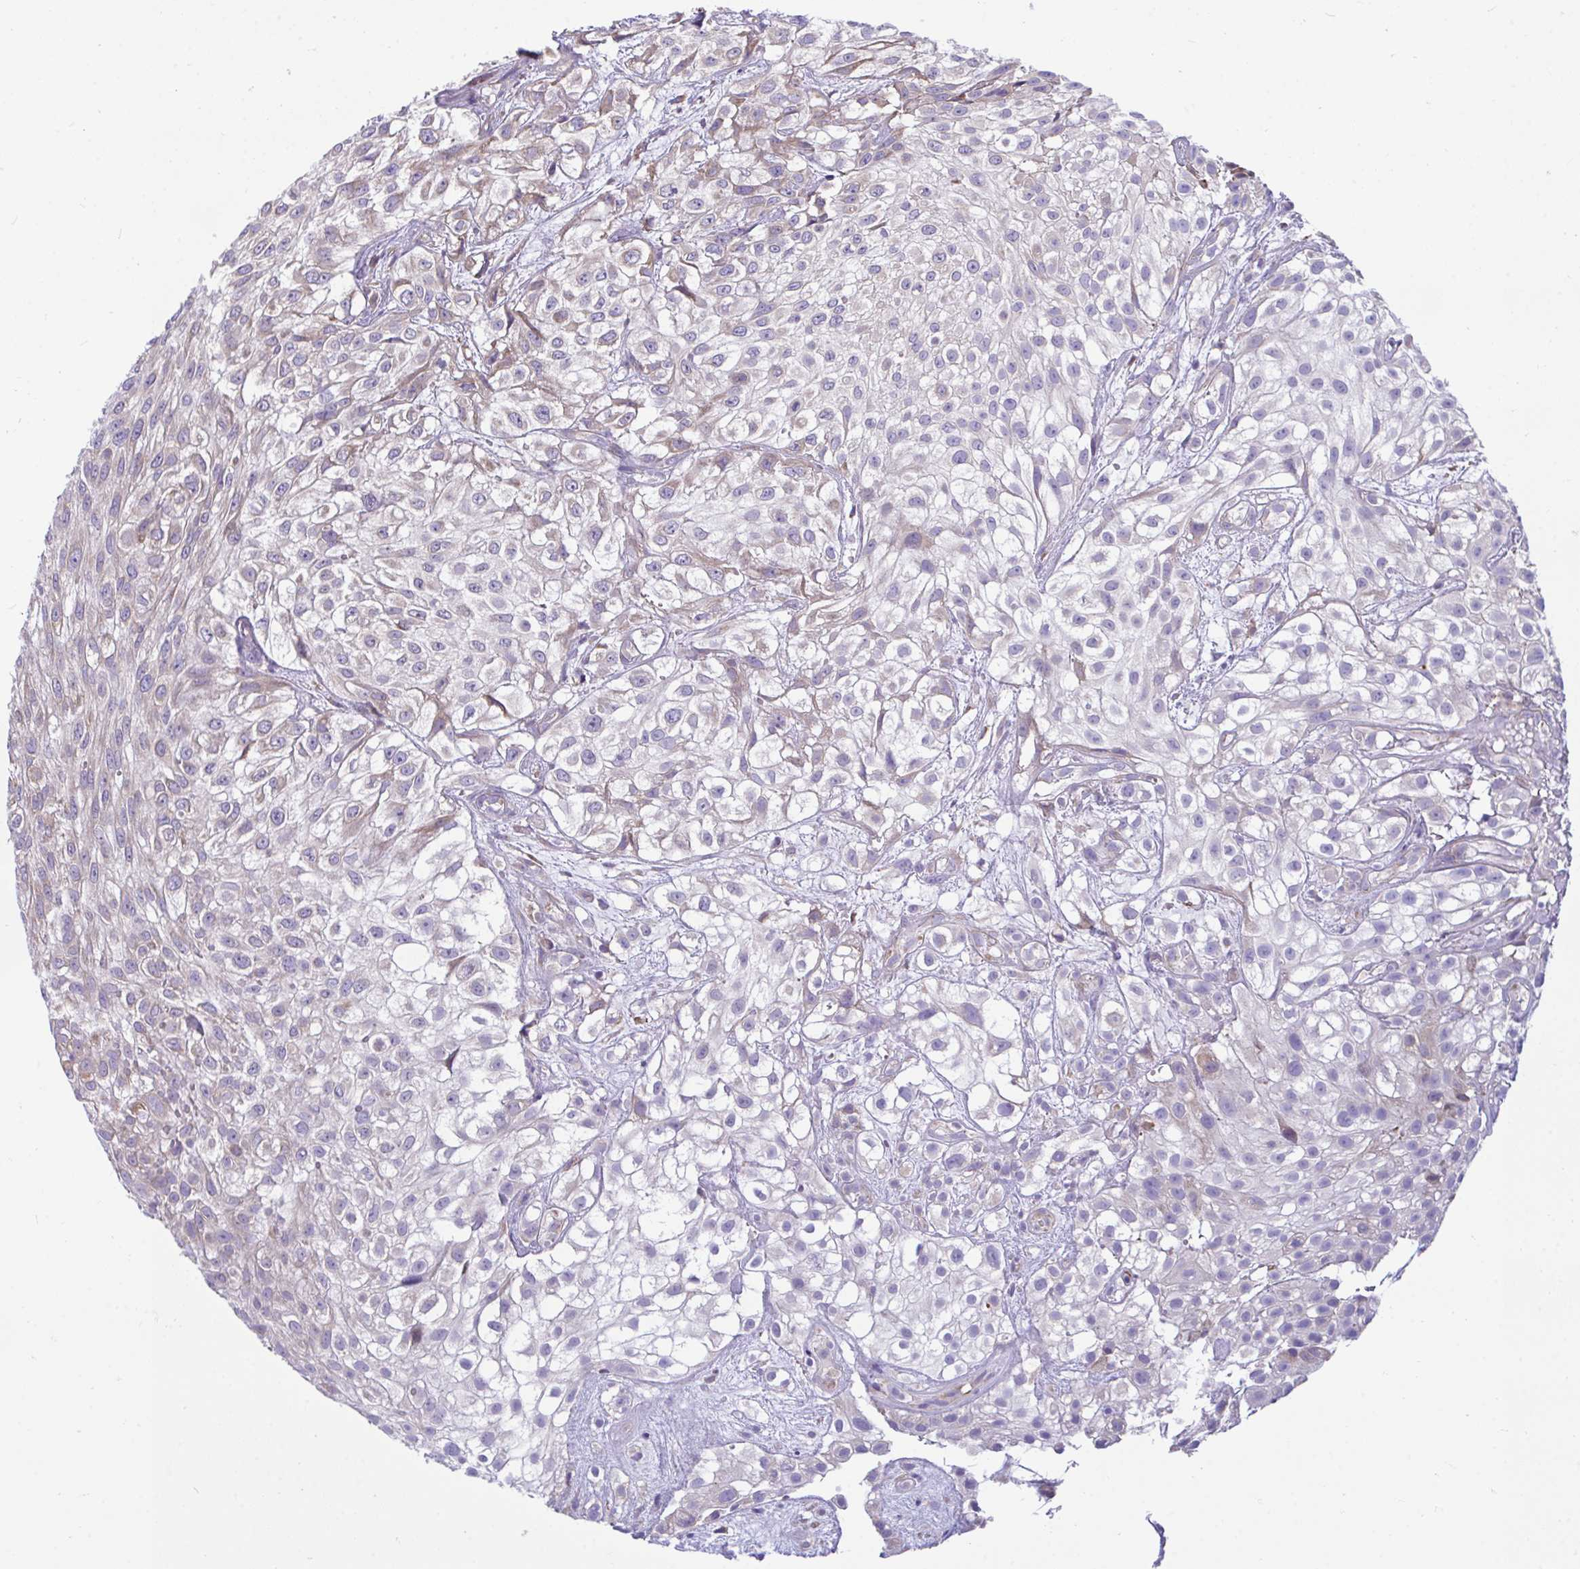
{"staining": {"intensity": "weak", "quantity": "<25%", "location": "cytoplasmic/membranous"}, "tissue": "urothelial cancer", "cell_type": "Tumor cells", "image_type": "cancer", "snomed": [{"axis": "morphology", "description": "Urothelial carcinoma, High grade"}, {"axis": "topography", "description": "Urinary bladder"}], "caption": "Protein analysis of high-grade urothelial carcinoma shows no significant expression in tumor cells. Brightfield microscopy of immunohistochemistry (IHC) stained with DAB (3,3'-diaminobenzidine) (brown) and hematoxylin (blue), captured at high magnification.", "gene": "PIGK", "patient": {"sex": "male", "age": 56}}